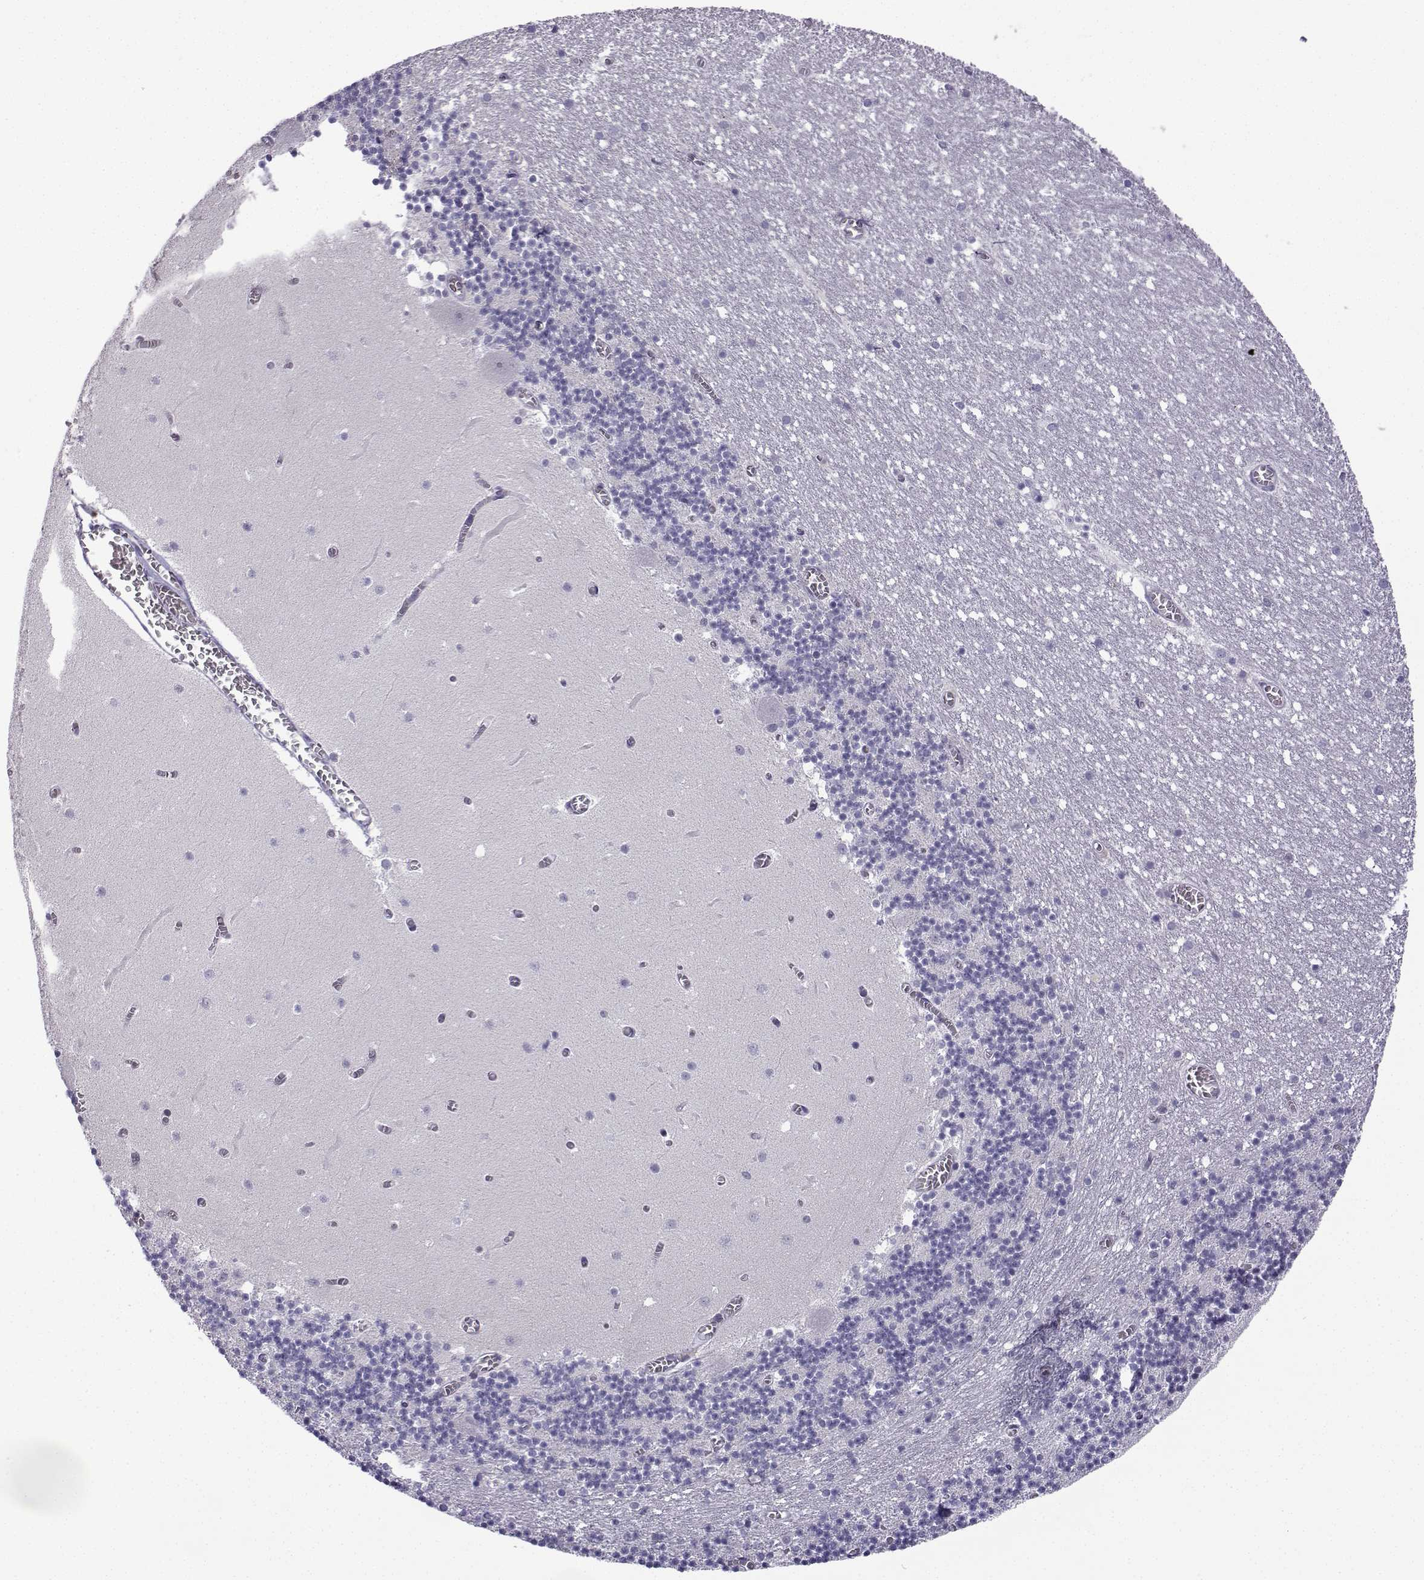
{"staining": {"intensity": "negative", "quantity": "none", "location": "none"}, "tissue": "cerebellum", "cell_type": "Cells in granular layer", "image_type": "normal", "snomed": [{"axis": "morphology", "description": "Normal tissue, NOS"}, {"axis": "topography", "description": "Cerebellum"}], "caption": "Human cerebellum stained for a protein using immunohistochemistry (IHC) exhibits no expression in cells in granular layer.", "gene": "INCENP", "patient": {"sex": "female", "age": 28}}